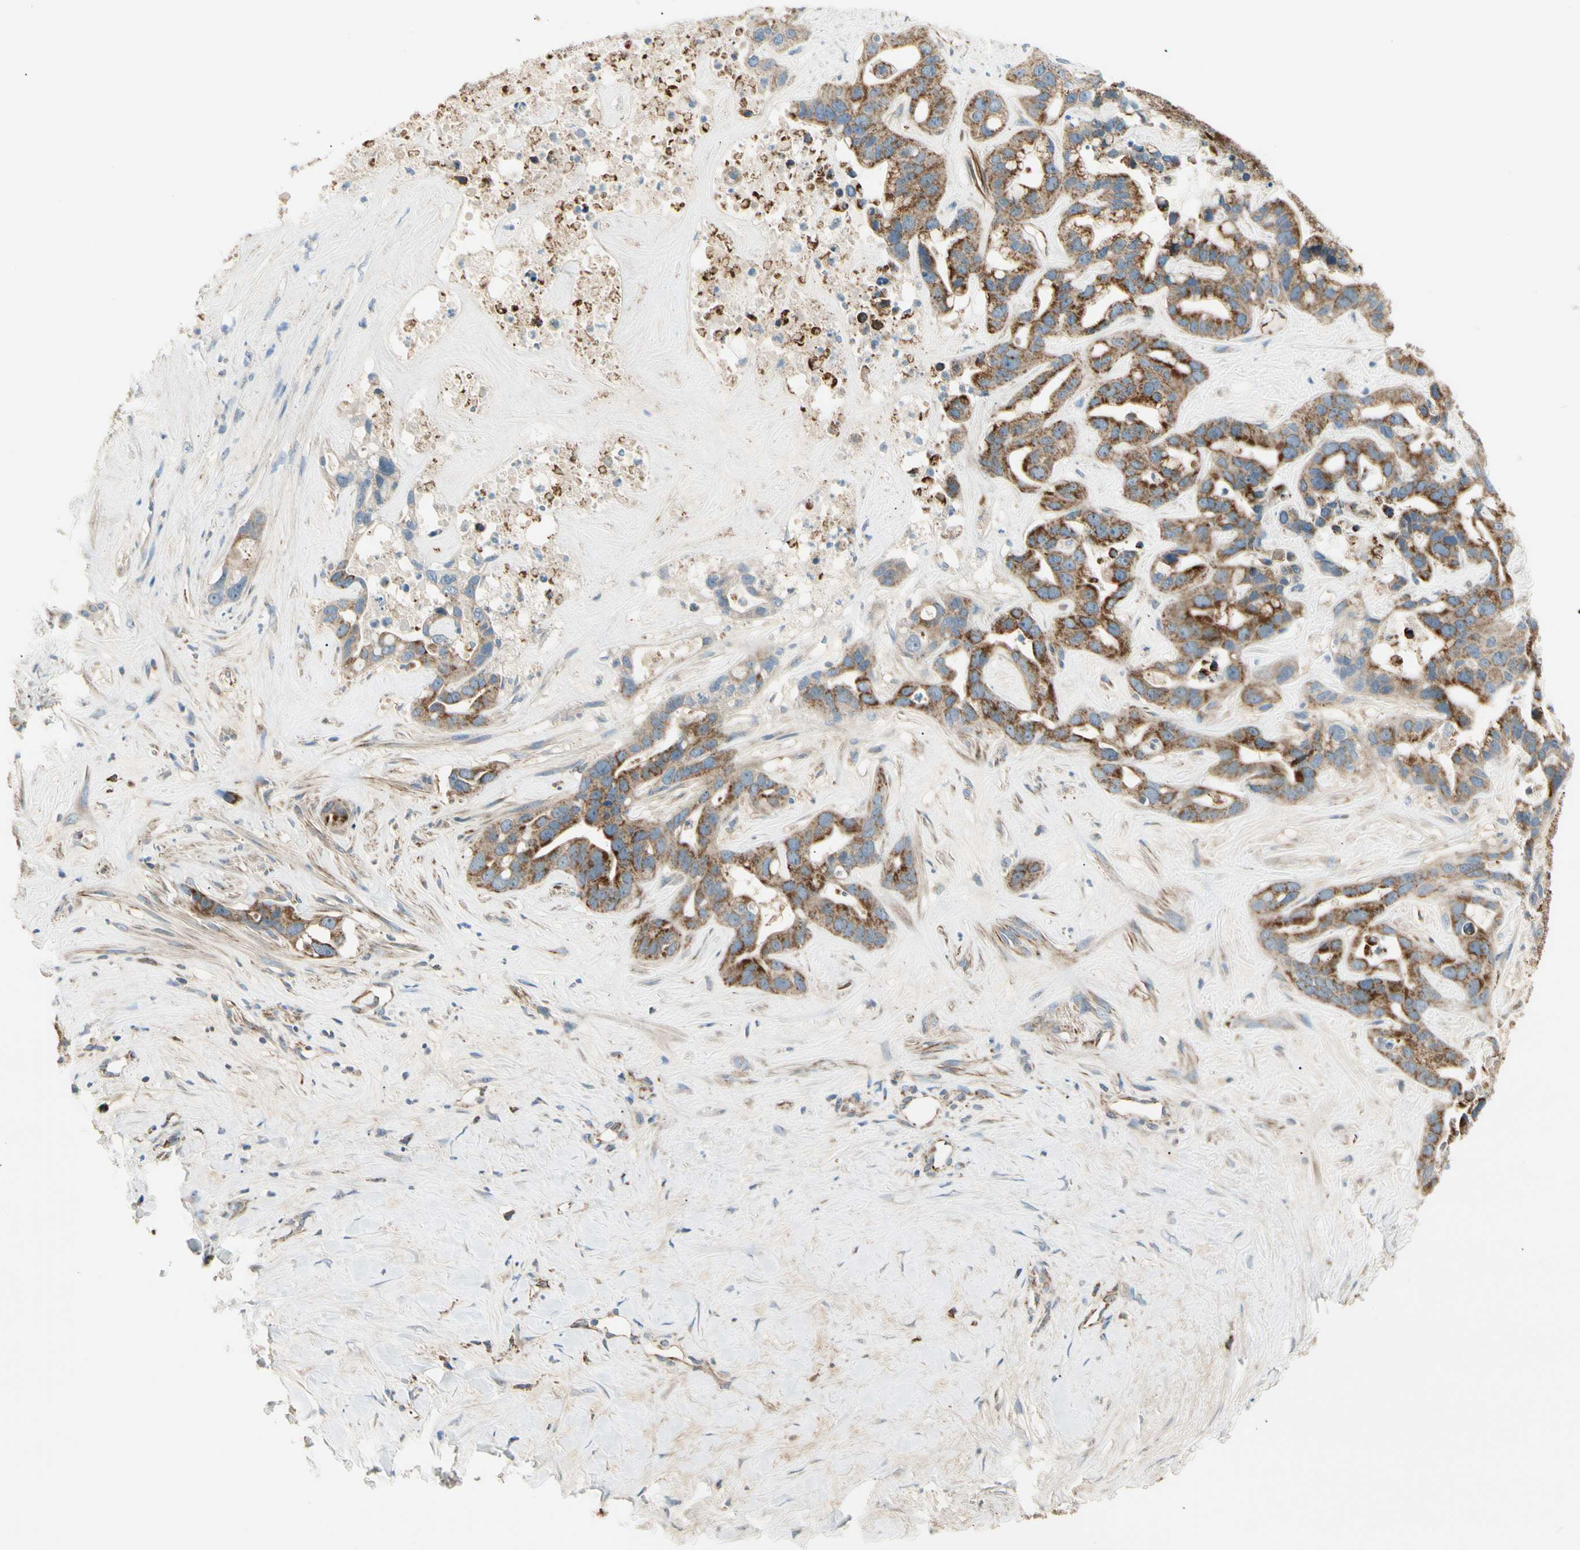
{"staining": {"intensity": "strong", "quantity": ">75%", "location": "cytoplasmic/membranous"}, "tissue": "liver cancer", "cell_type": "Tumor cells", "image_type": "cancer", "snomed": [{"axis": "morphology", "description": "Cholangiocarcinoma"}, {"axis": "topography", "description": "Liver"}], "caption": "High-power microscopy captured an immunohistochemistry micrograph of liver cholangiocarcinoma, revealing strong cytoplasmic/membranous expression in about >75% of tumor cells.", "gene": "TBC1D10A", "patient": {"sex": "female", "age": 65}}